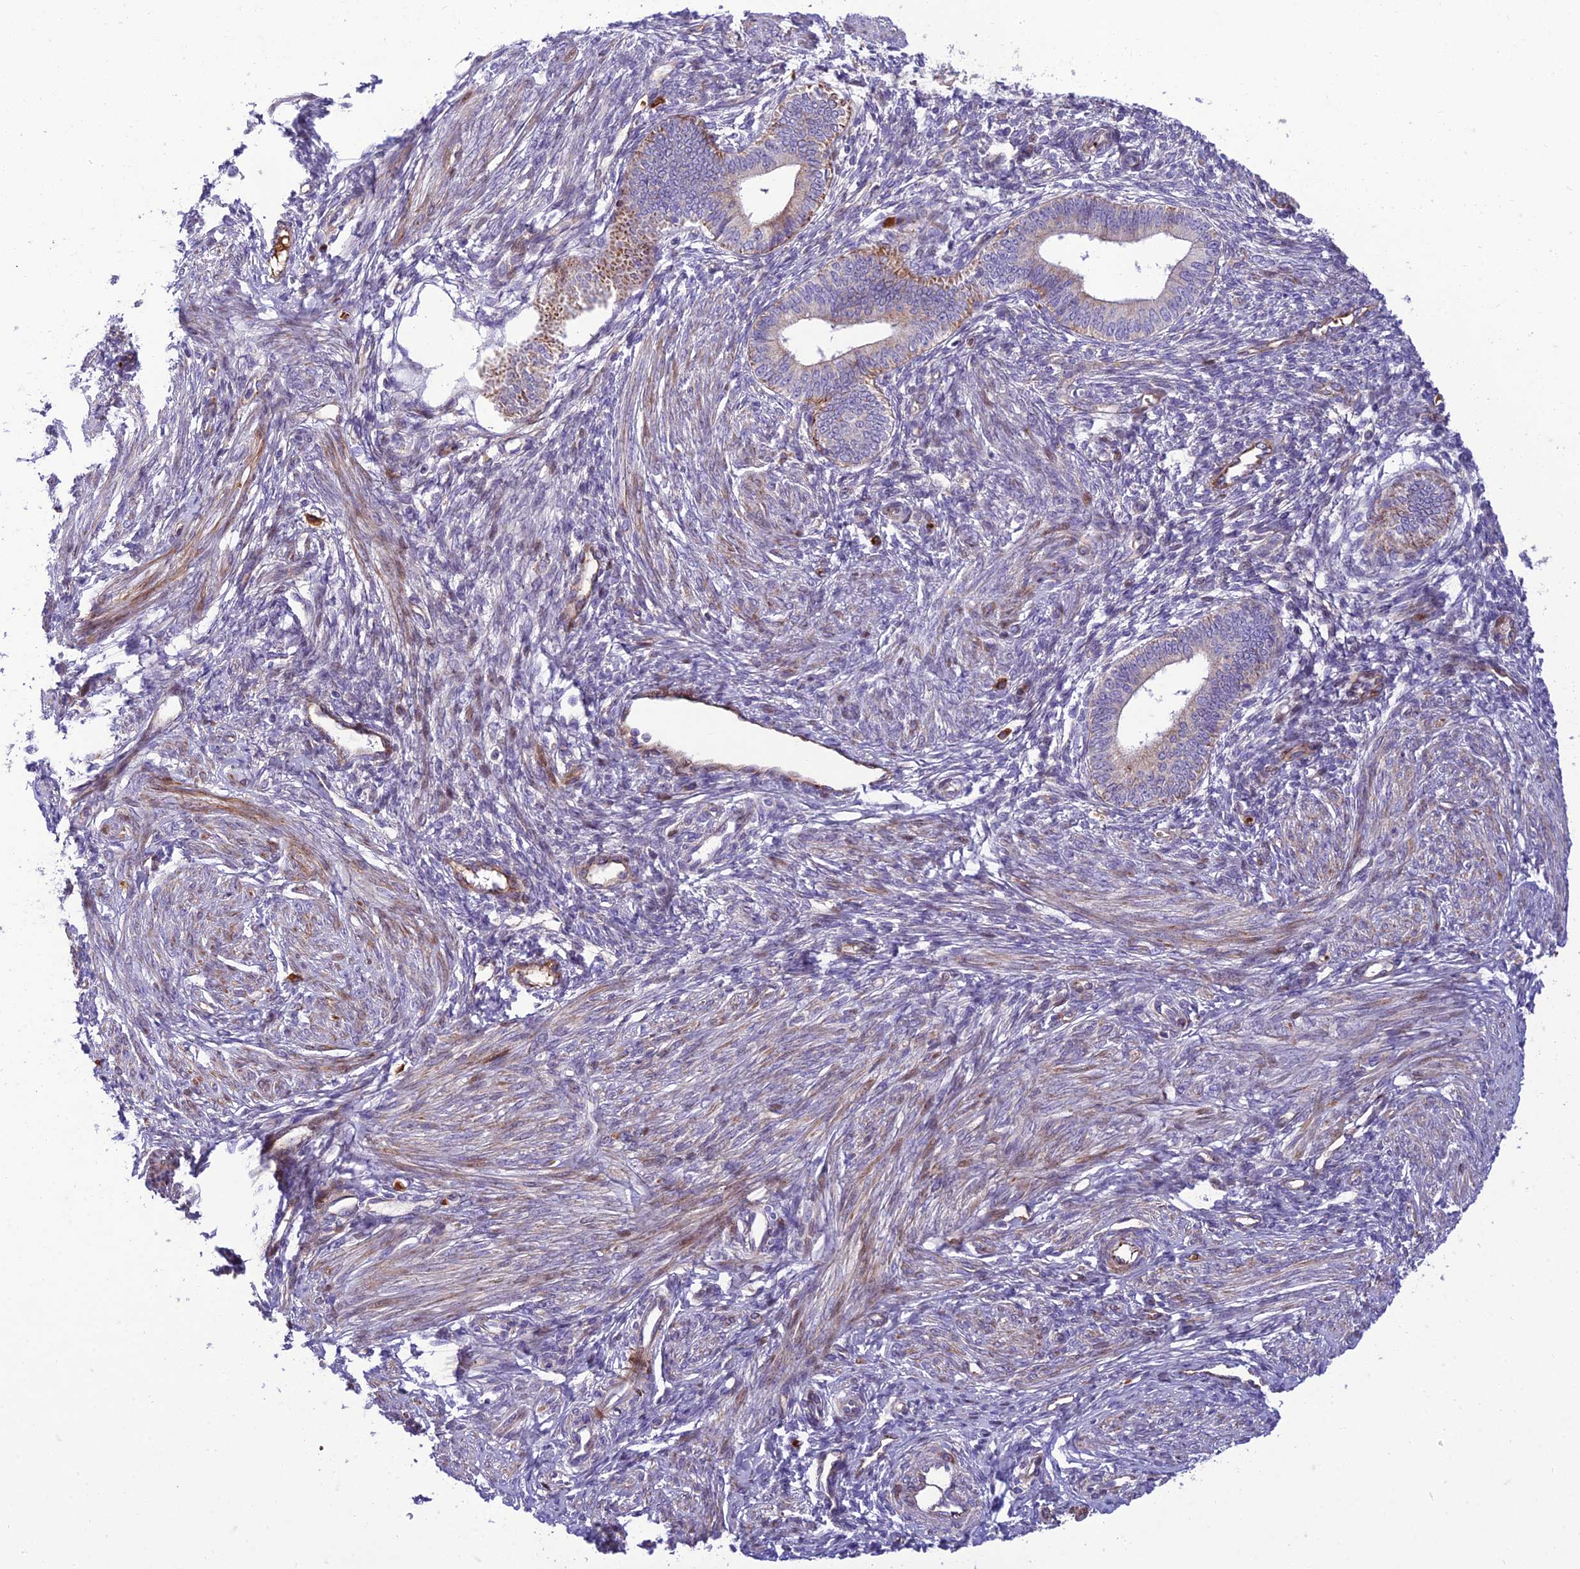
{"staining": {"intensity": "negative", "quantity": "none", "location": "none"}, "tissue": "endometrium", "cell_type": "Cells in endometrial stroma", "image_type": "normal", "snomed": [{"axis": "morphology", "description": "Normal tissue, NOS"}, {"axis": "topography", "description": "Endometrium"}], "caption": "The IHC histopathology image has no significant staining in cells in endometrial stroma of endometrium.", "gene": "SEL1L3", "patient": {"sex": "female", "age": 46}}